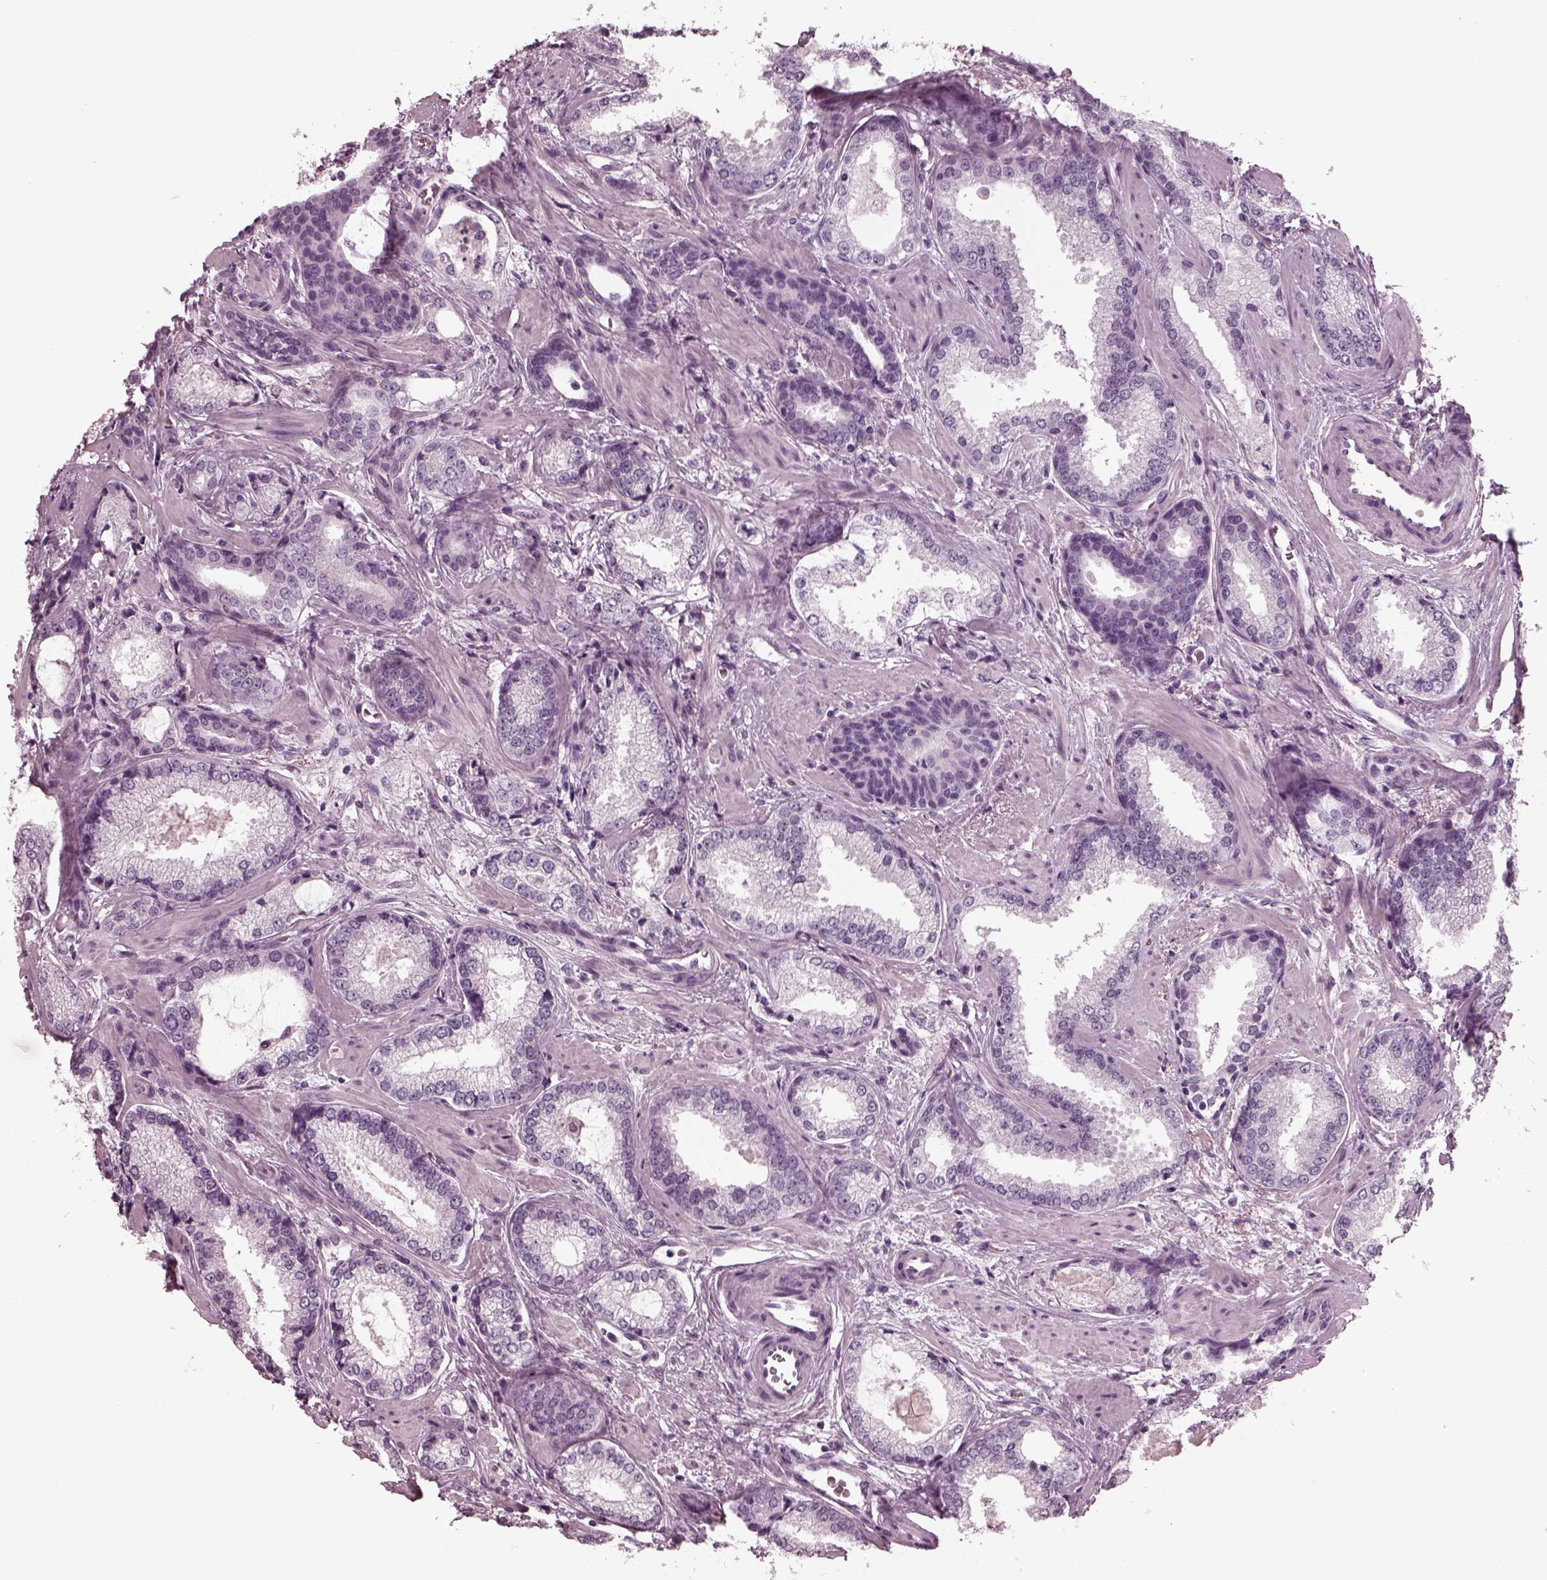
{"staining": {"intensity": "negative", "quantity": "none", "location": "none"}, "tissue": "prostate cancer", "cell_type": "Tumor cells", "image_type": "cancer", "snomed": [{"axis": "morphology", "description": "Adenocarcinoma, Low grade"}, {"axis": "topography", "description": "Prostate"}], "caption": "Immunohistochemical staining of prostate cancer (low-grade adenocarcinoma) displays no significant expression in tumor cells.", "gene": "RCVRN", "patient": {"sex": "male", "age": 56}}